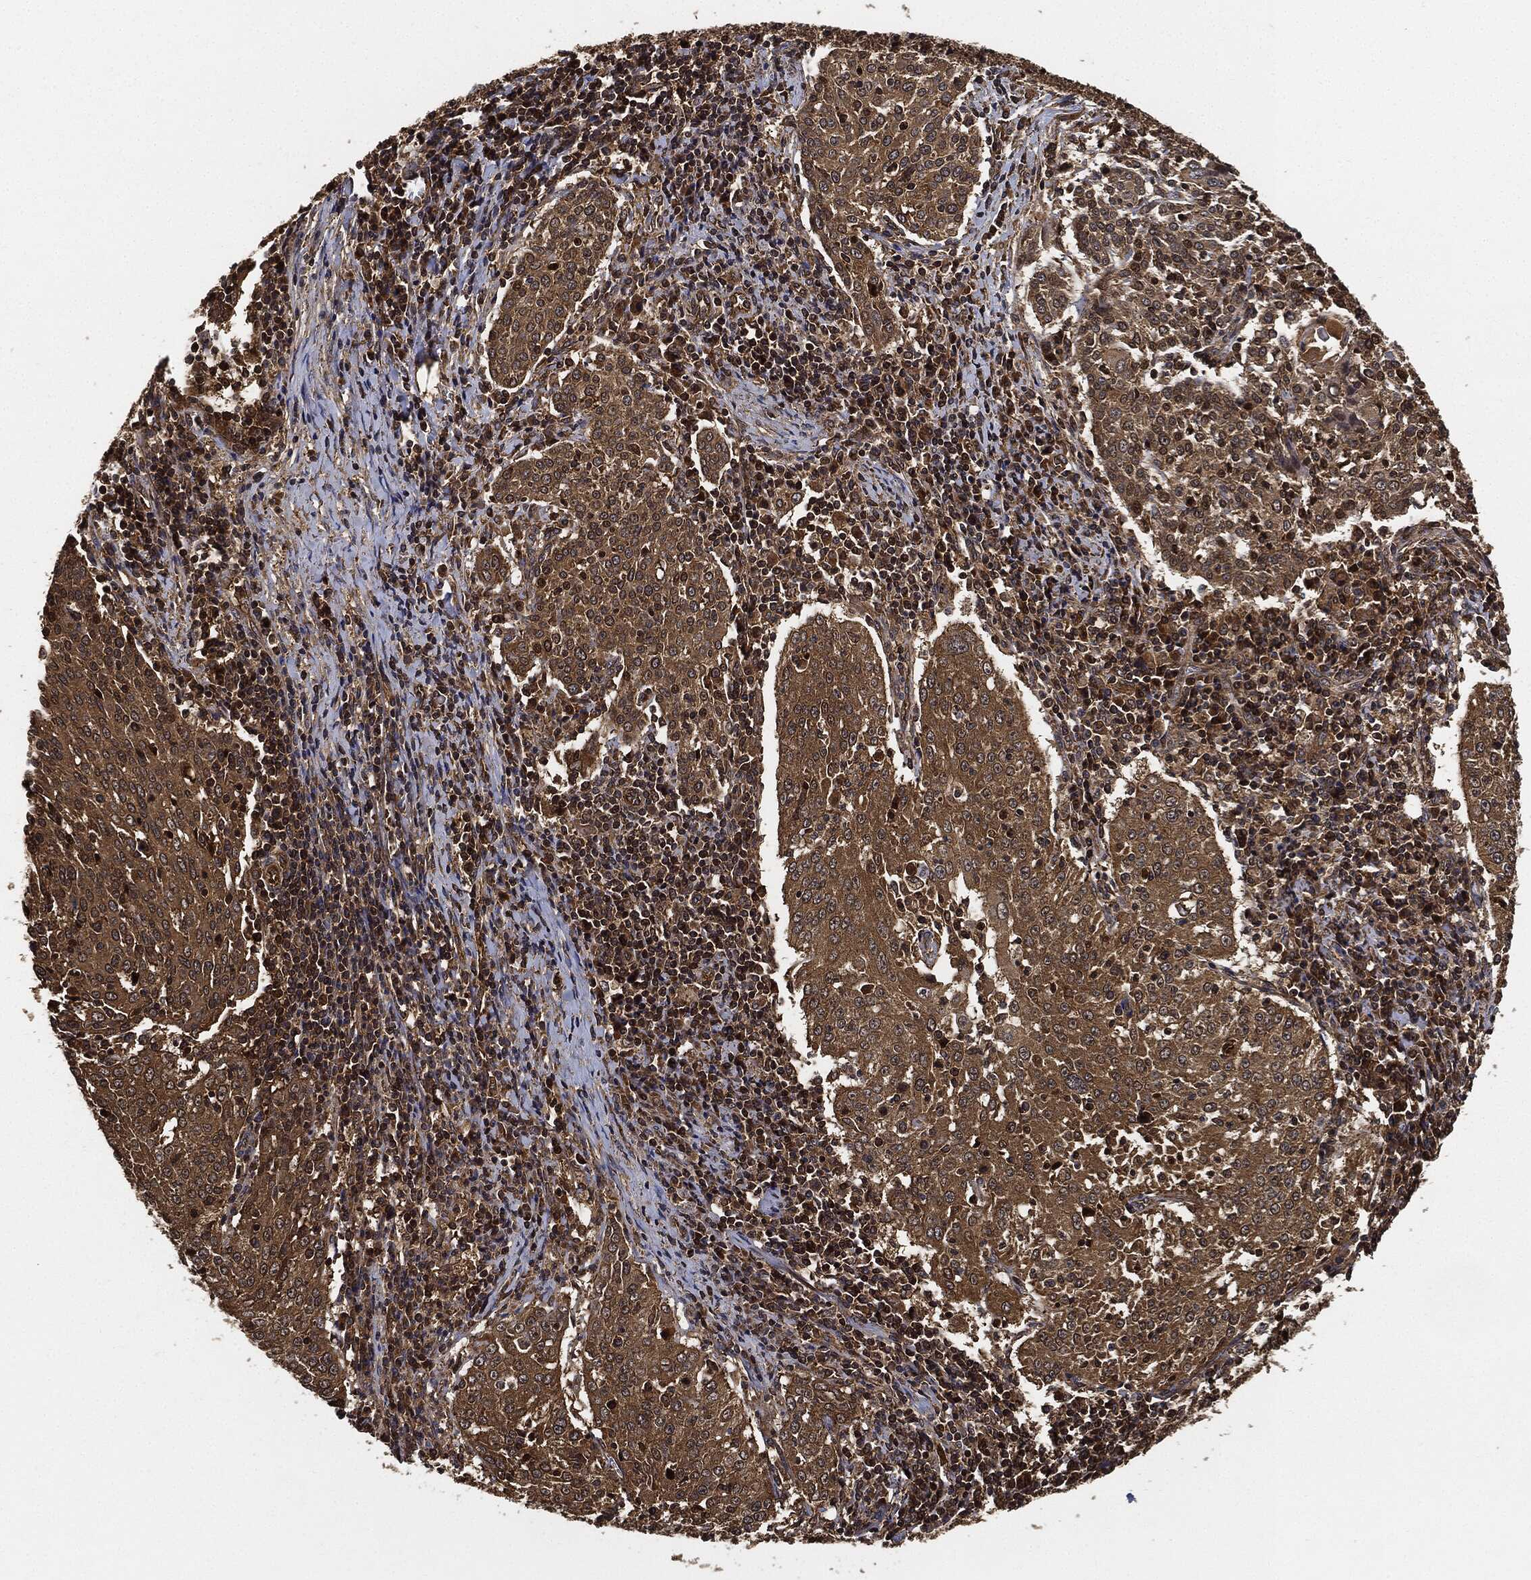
{"staining": {"intensity": "strong", "quantity": ">75%", "location": "cytoplasmic/membranous"}, "tissue": "cervical cancer", "cell_type": "Tumor cells", "image_type": "cancer", "snomed": [{"axis": "morphology", "description": "Squamous cell carcinoma, NOS"}, {"axis": "topography", "description": "Cervix"}], "caption": "Tumor cells exhibit strong cytoplasmic/membranous expression in approximately >75% of cells in cervical cancer. Ihc stains the protein of interest in brown and the nuclei are stained blue.", "gene": "CEP290", "patient": {"sex": "female", "age": 41}}